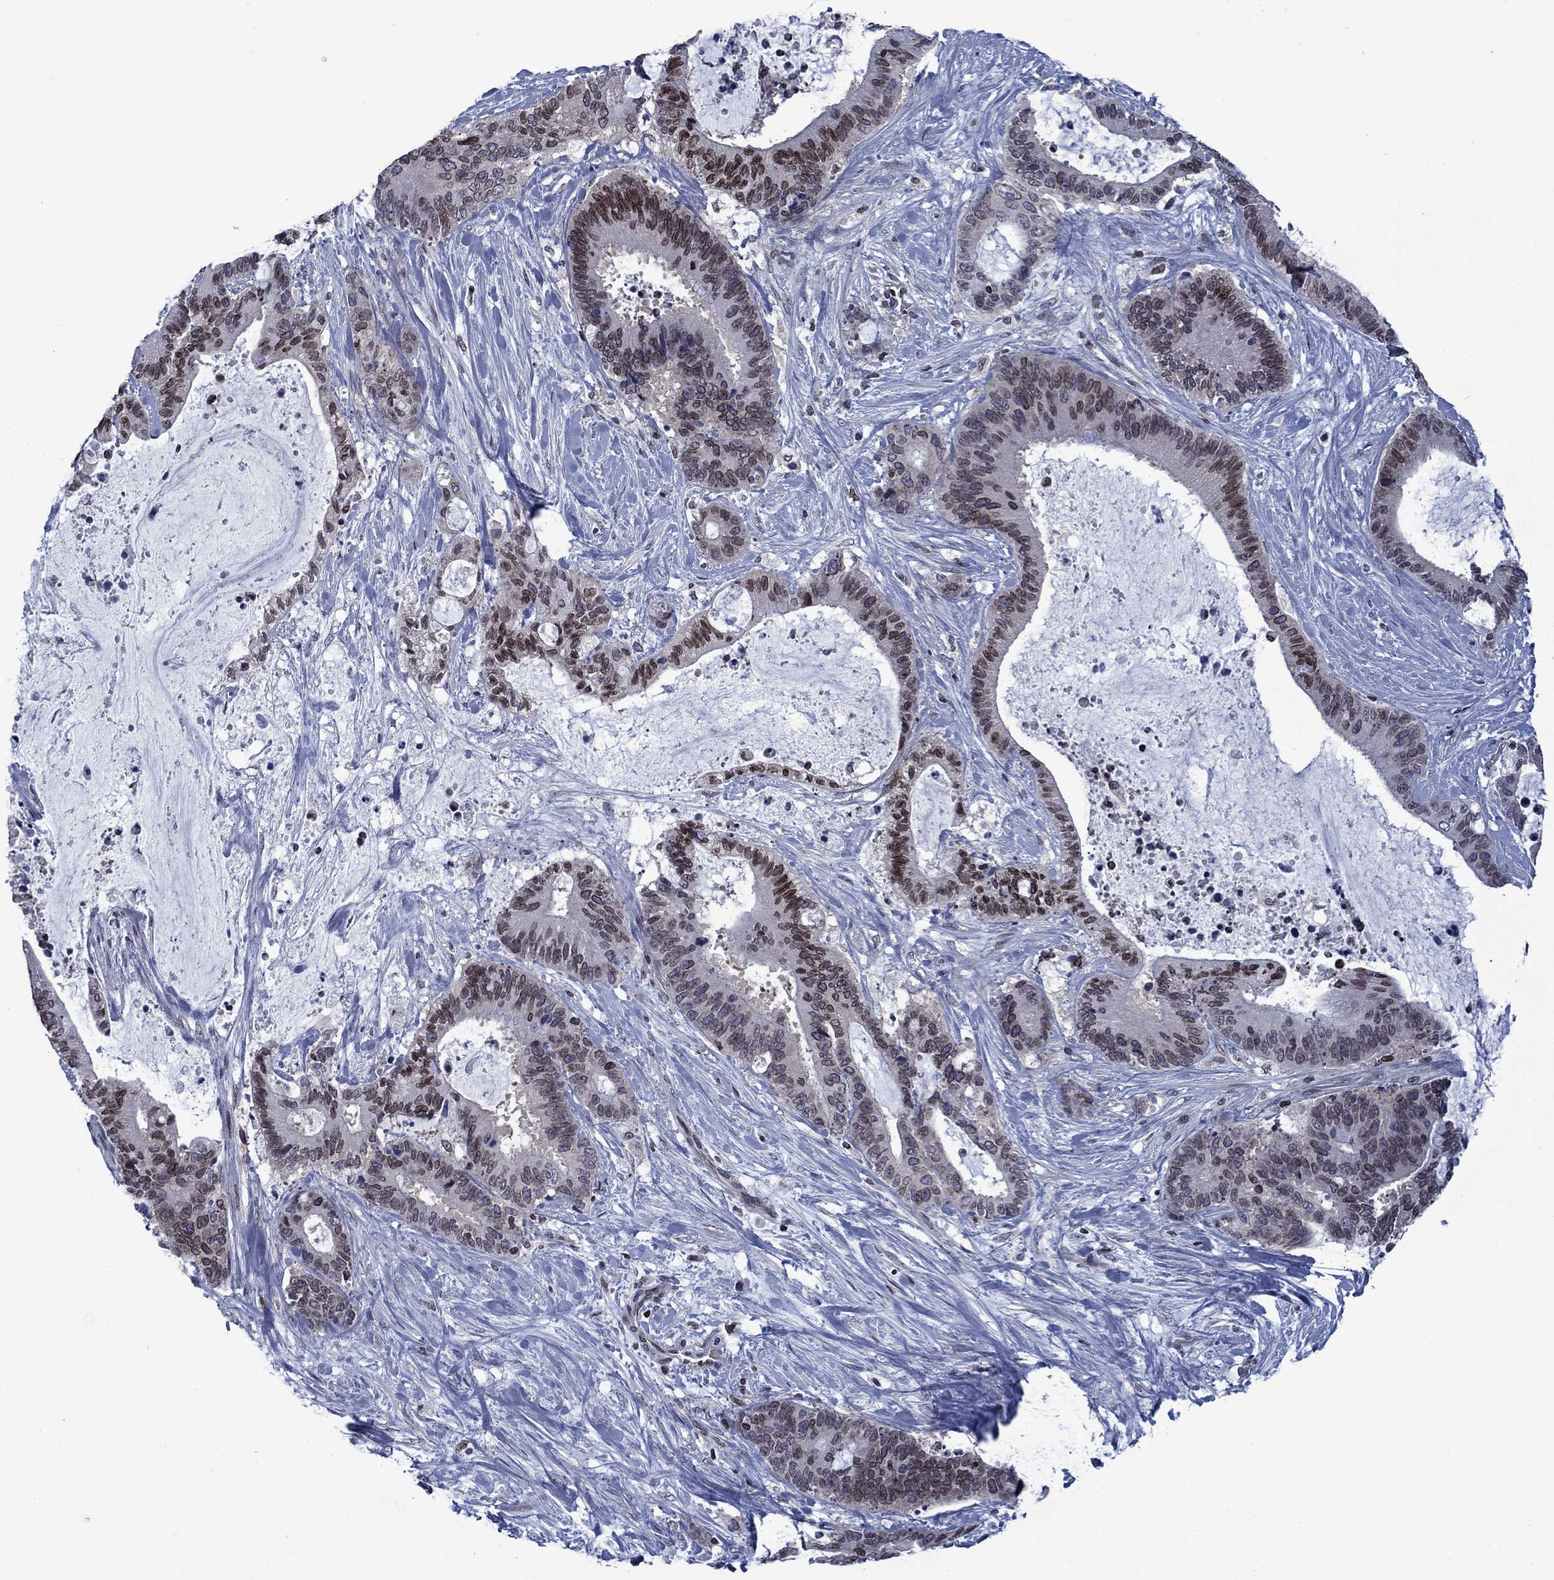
{"staining": {"intensity": "strong", "quantity": "25%-75%", "location": "cytoplasmic/membranous,nuclear"}, "tissue": "liver cancer", "cell_type": "Tumor cells", "image_type": "cancer", "snomed": [{"axis": "morphology", "description": "Cholangiocarcinoma"}, {"axis": "topography", "description": "Liver"}], "caption": "Protein staining by immunohistochemistry (IHC) reveals strong cytoplasmic/membranous and nuclear expression in about 25%-75% of tumor cells in liver cholangiocarcinoma. Nuclei are stained in blue.", "gene": "SLA", "patient": {"sex": "female", "age": 73}}